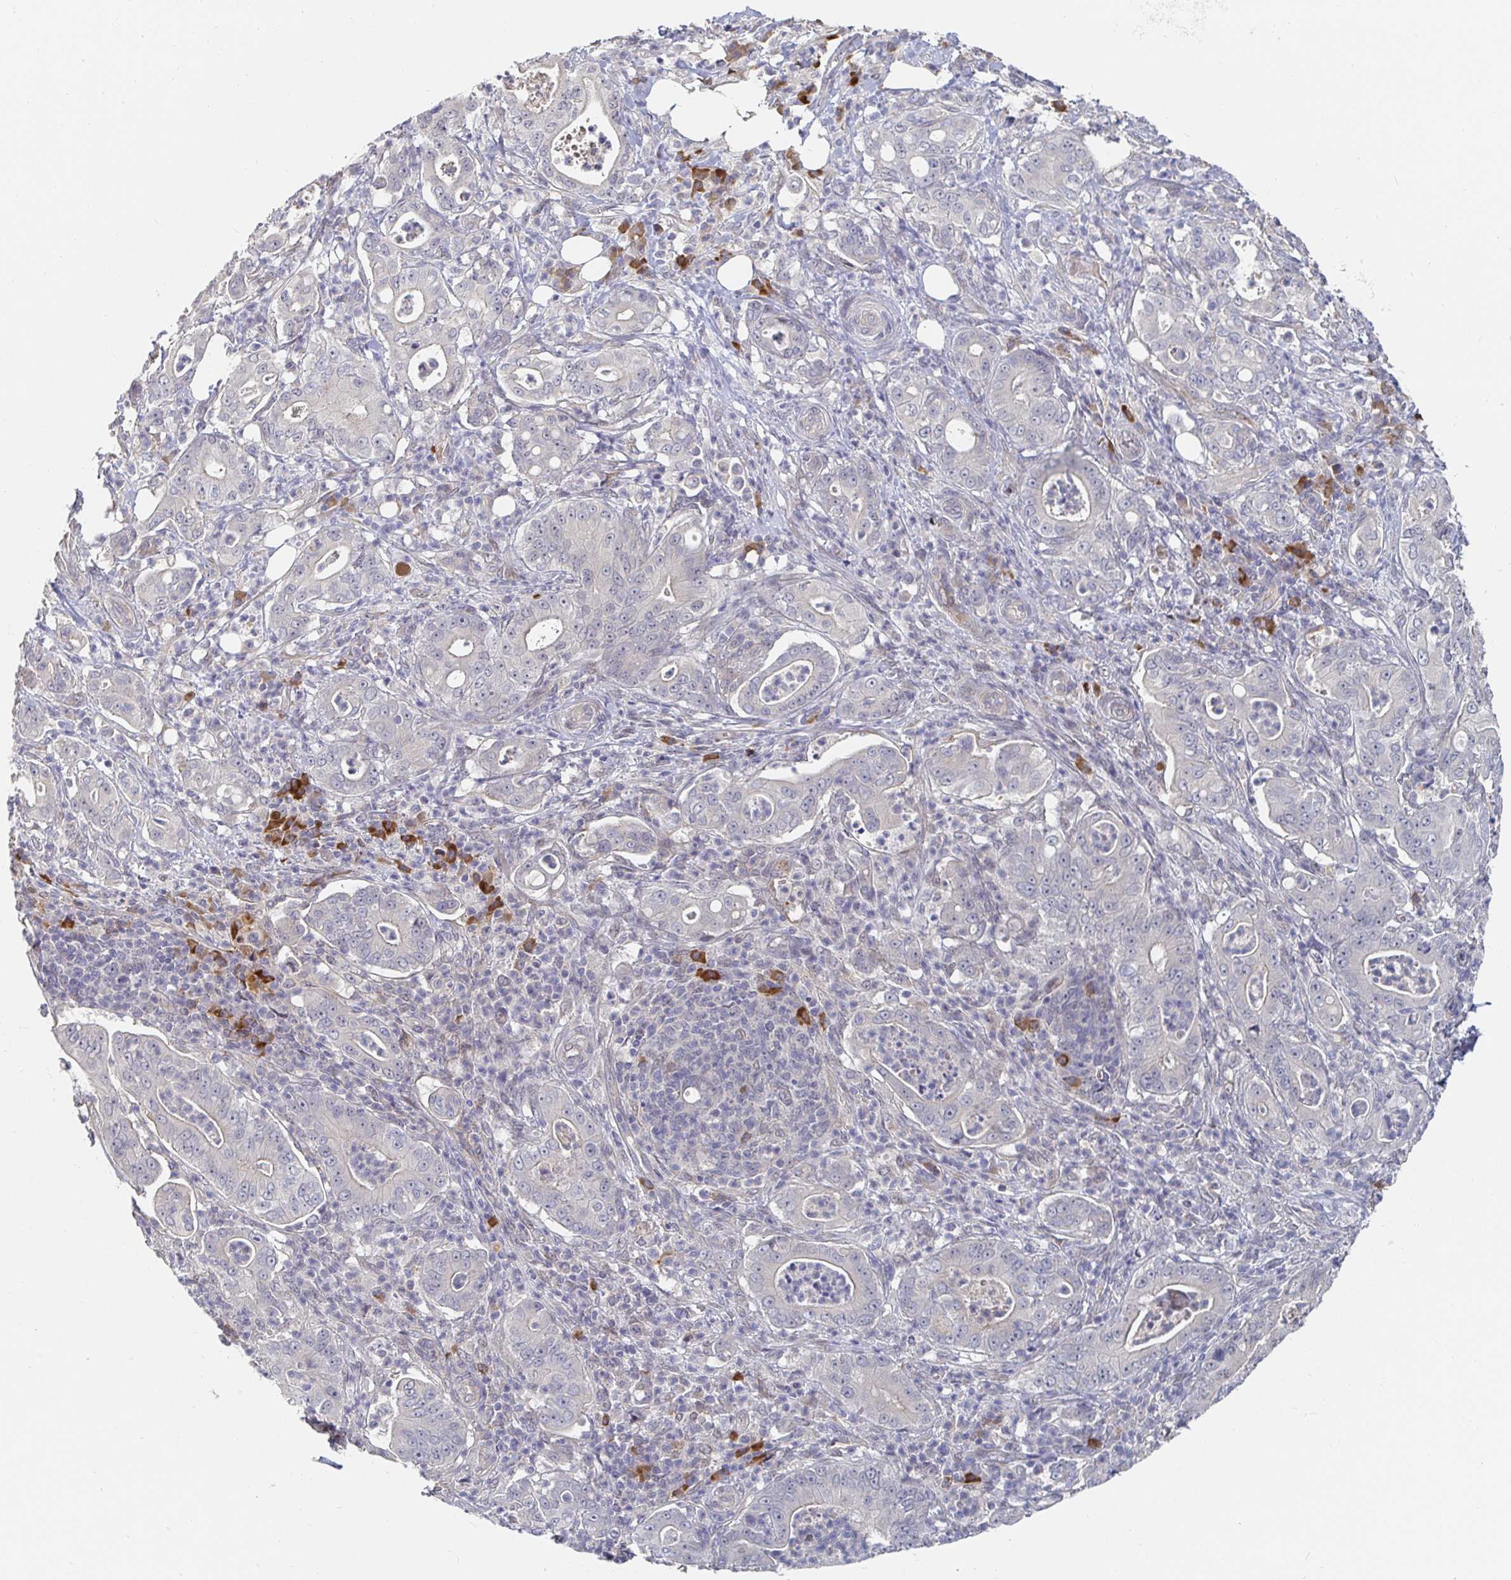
{"staining": {"intensity": "negative", "quantity": "none", "location": "none"}, "tissue": "pancreatic cancer", "cell_type": "Tumor cells", "image_type": "cancer", "snomed": [{"axis": "morphology", "description": "Adenocarcinoma, NOS"}, {"axis": "topography", "description": "Pancreas"}], "caption": "Pancreatic cancer (adenocarcinoma) stained for a protein using immunohistochemistry (IHC) displays no positivity tumor cells.", "gene": "MEIS1", "patient": {"sex": "male", "age": 71}}